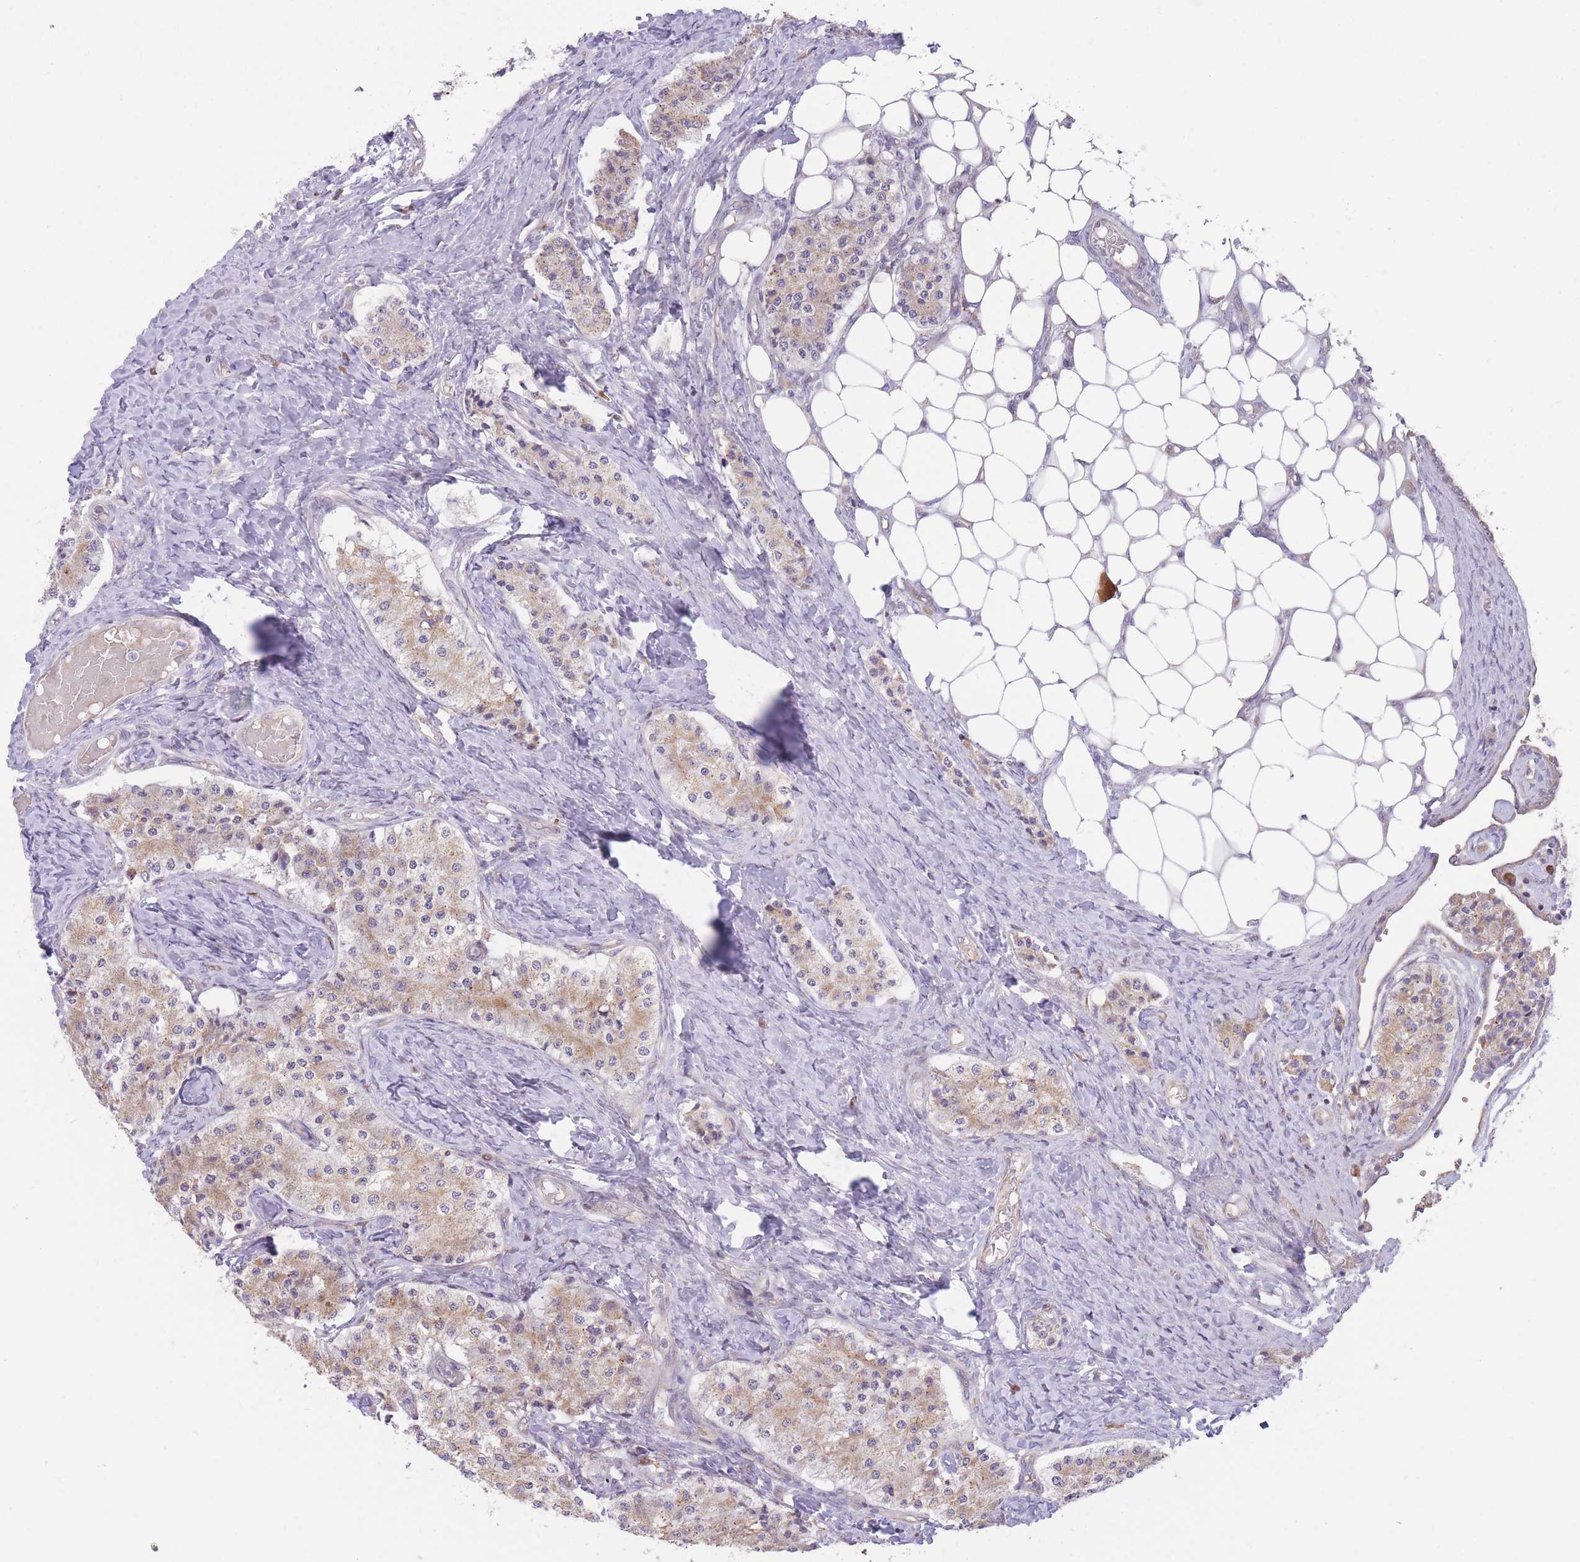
{"staining": {"intensity": "moderate", "quantity": ">75%", "location": "cytoplasmic/membranous"}, "tissue": "carcinoid", "cell_type": "Tumor cells", "image_type": "cancer", "snomed": [{"axis": "morphology", "description": "Carcinoid, malignant, NOS"}, {"axis": "topography", "description": "Colon"}], "caption": "Carcinoid stained with a brown dye shows moderate cytoplasmic/membranous positive staining in about >75% of tumor cells.", "gene": "BOLA2B", "patient": {"sex": "female", "age": 52}}